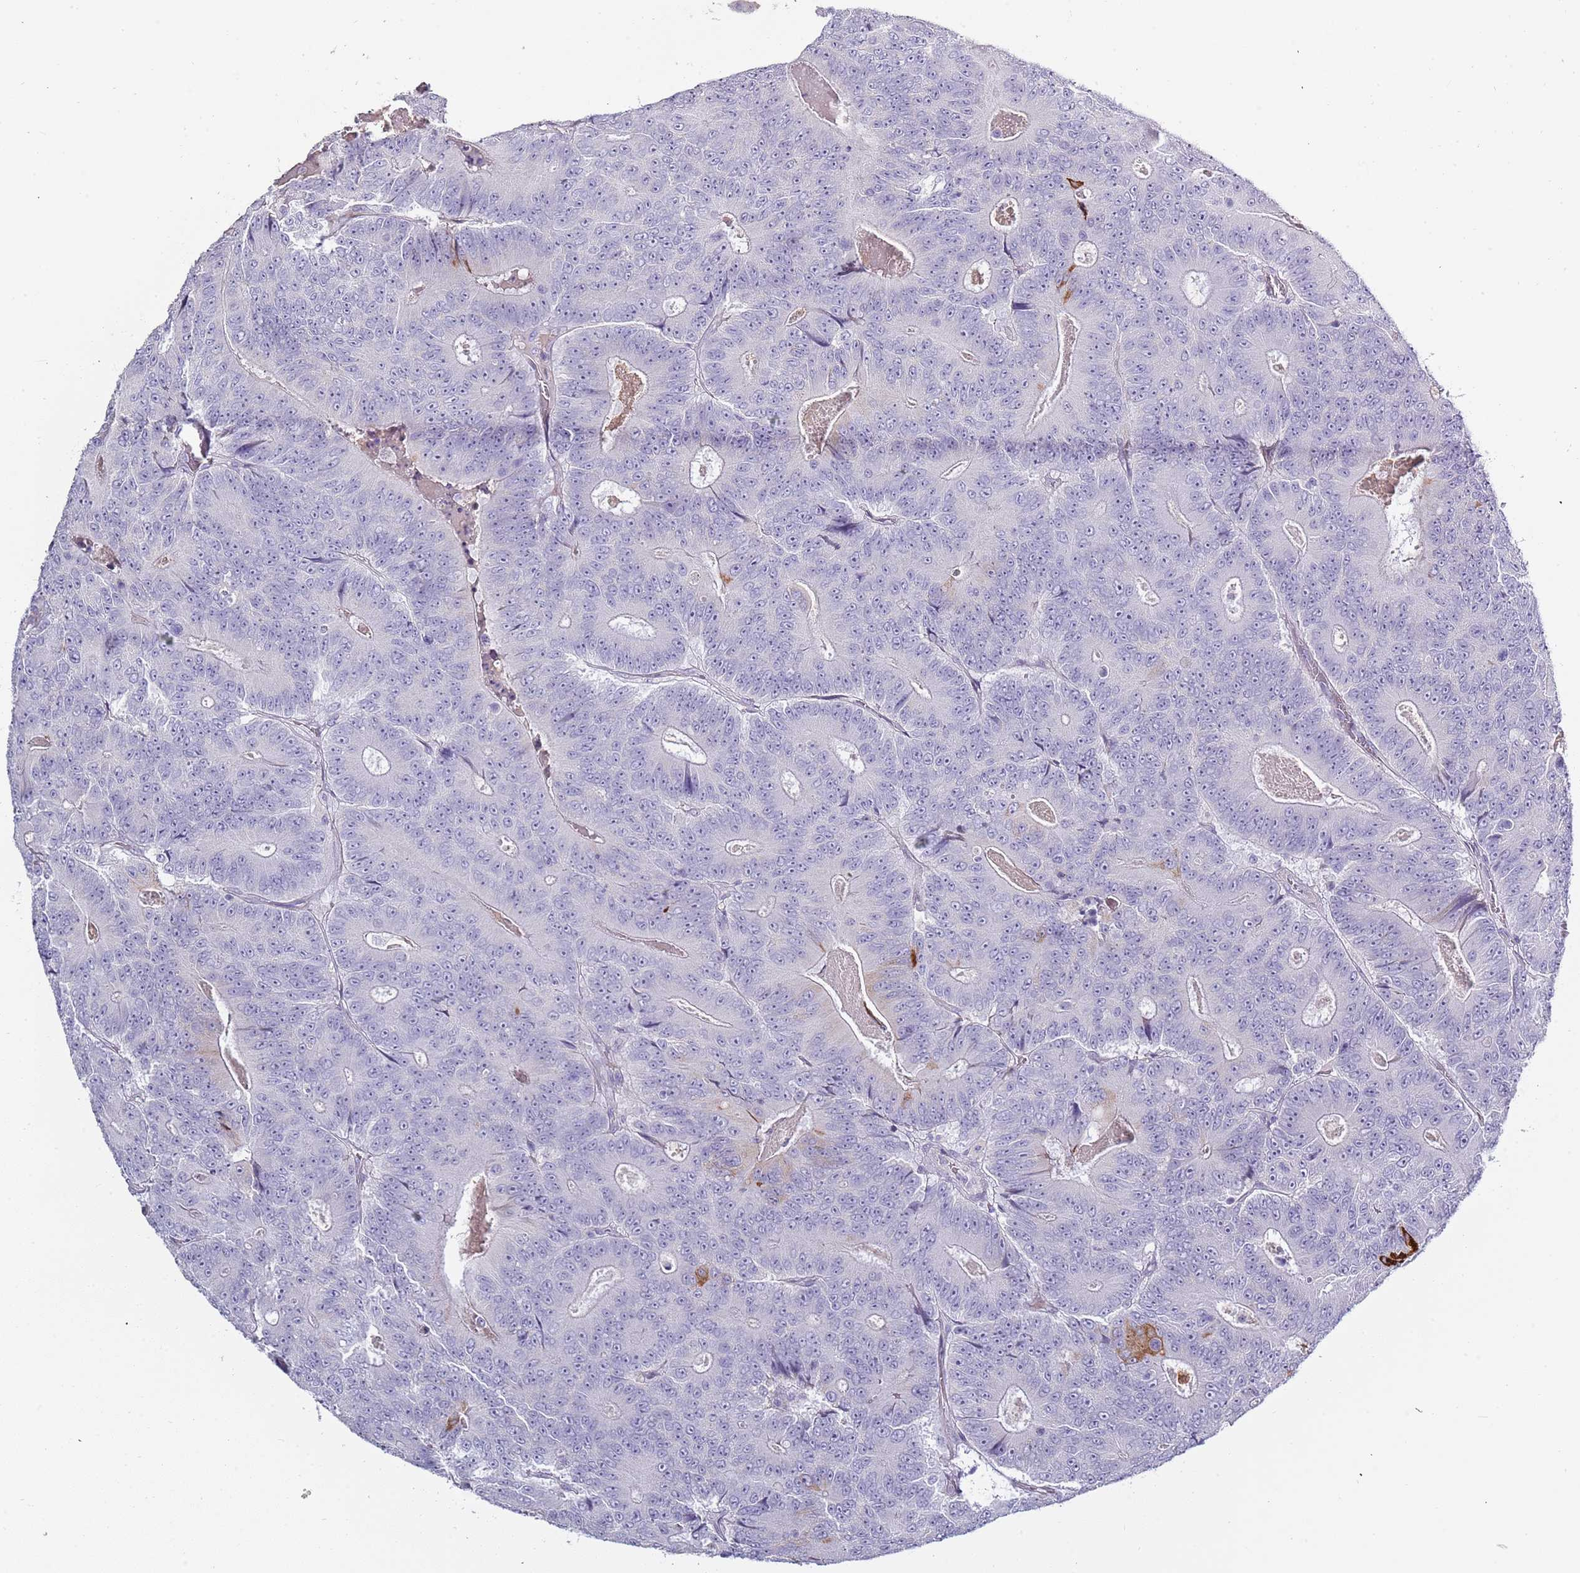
{"staining": {"intensity": "negative", "quantity": "none", "location": "none"}, "tissue": "colorectal cancer", "cell_type": "Tumor cells", "image_type": "cancer", "snomed": [{"axis": "morphology", "description": "Adenocarcinoma, NOS"}, {"axis": "topography", "description": "Colon"}], "caption": "Colorectal cancer was stained to show a protein in brown. There is no significant staining in tumor cells.", "gene": "TNFRSF6B", "patient": {"sex": "male", "age": 83}}